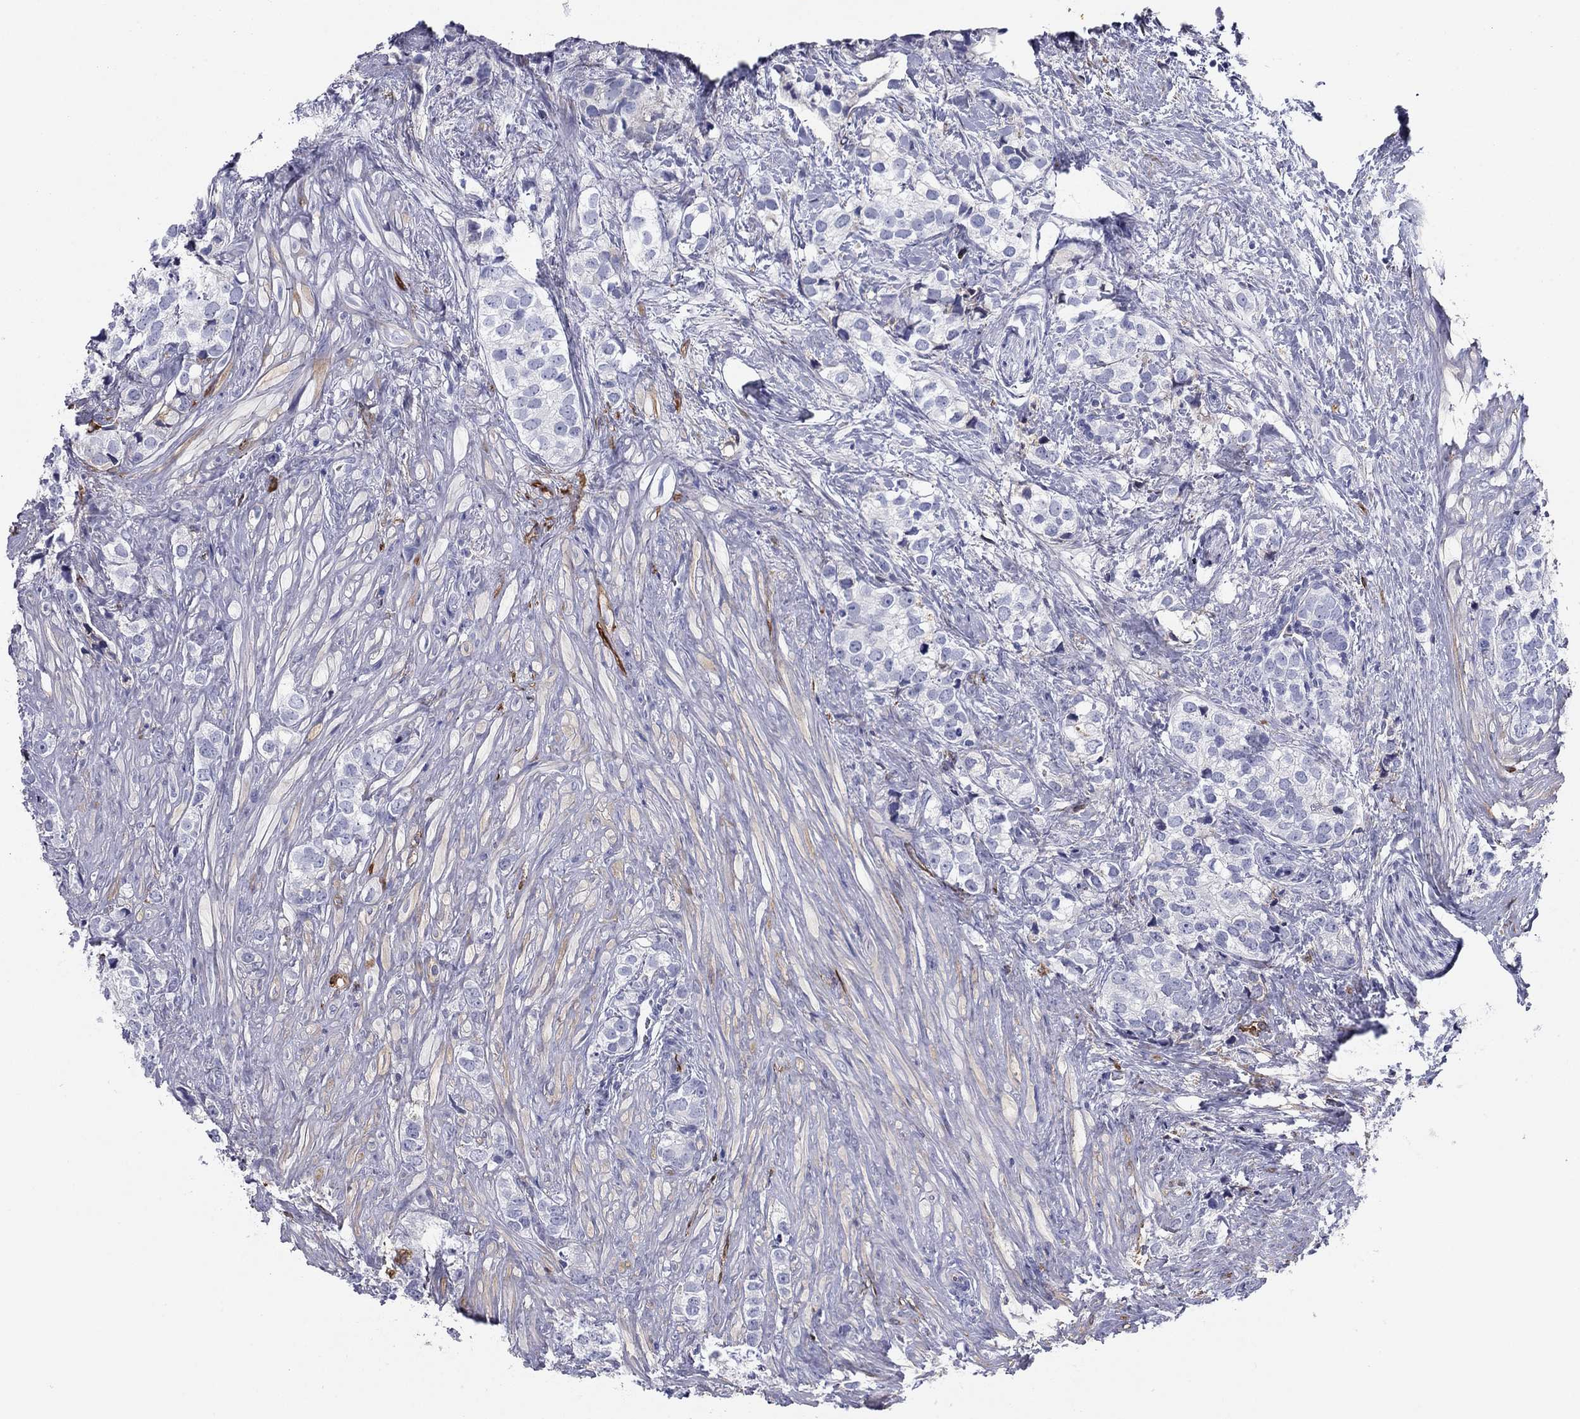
{"staining": {"intensity": "negative", "quantity": "none", "location": "none"}, "tissue": "prostate cancer", "cell_type": "Tumor cells", "image_type": "cancer", "snomed": [{"axis": "morphology", "description": "Adenocarcinoma, NOS"}, {"axis": "topography", "description": "Prostate and seminal vesicle, NOS"}], "caption": "Immunohistochemistry of human adenocarcinoma (prostate) exhibits no positivity in tumor cells.", "gene": "HPX", "patient": {"sex": "male", "age": 63}}